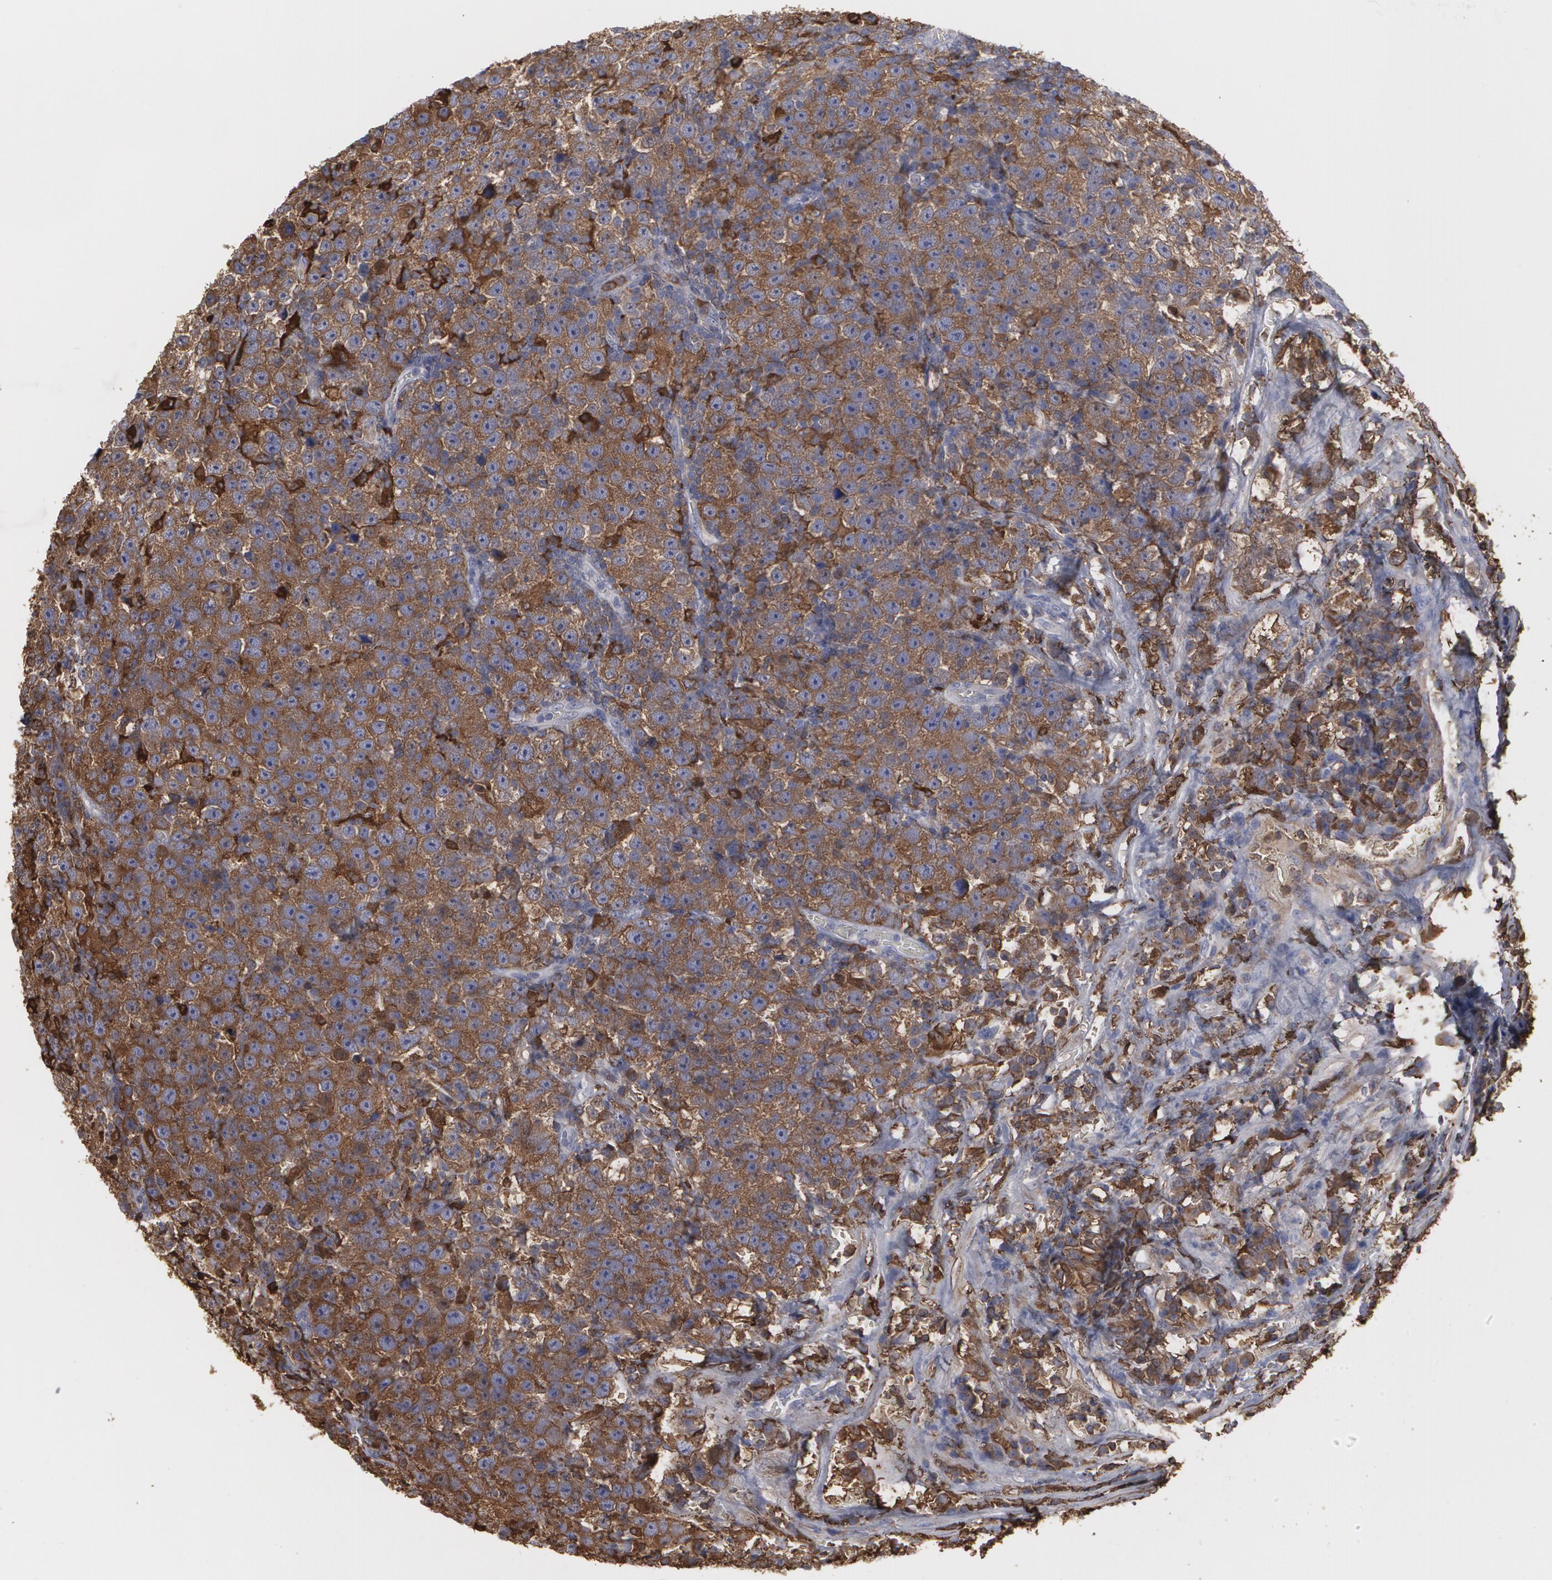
{"staining": {"intensity": "strong", "quantity": ">75%", "location": "cytoplasmic/membranous"}, "tissue": "testis cancer", "cell_type": "Tumor cells", "image_type": "cancer", "snomed": [{"axis": "morphology", "description": "Seminoma, NOS"}, {"axis": "topography", "description": "Testis"}], "caption": "Seminoma (testis) stained for a protein (brown) displays strong cytoplasmic/membranous positive positivity in approximately >75% of tumor cells.", "gene": "ODC1", "patient": {"sex": "male", "age": 43}}